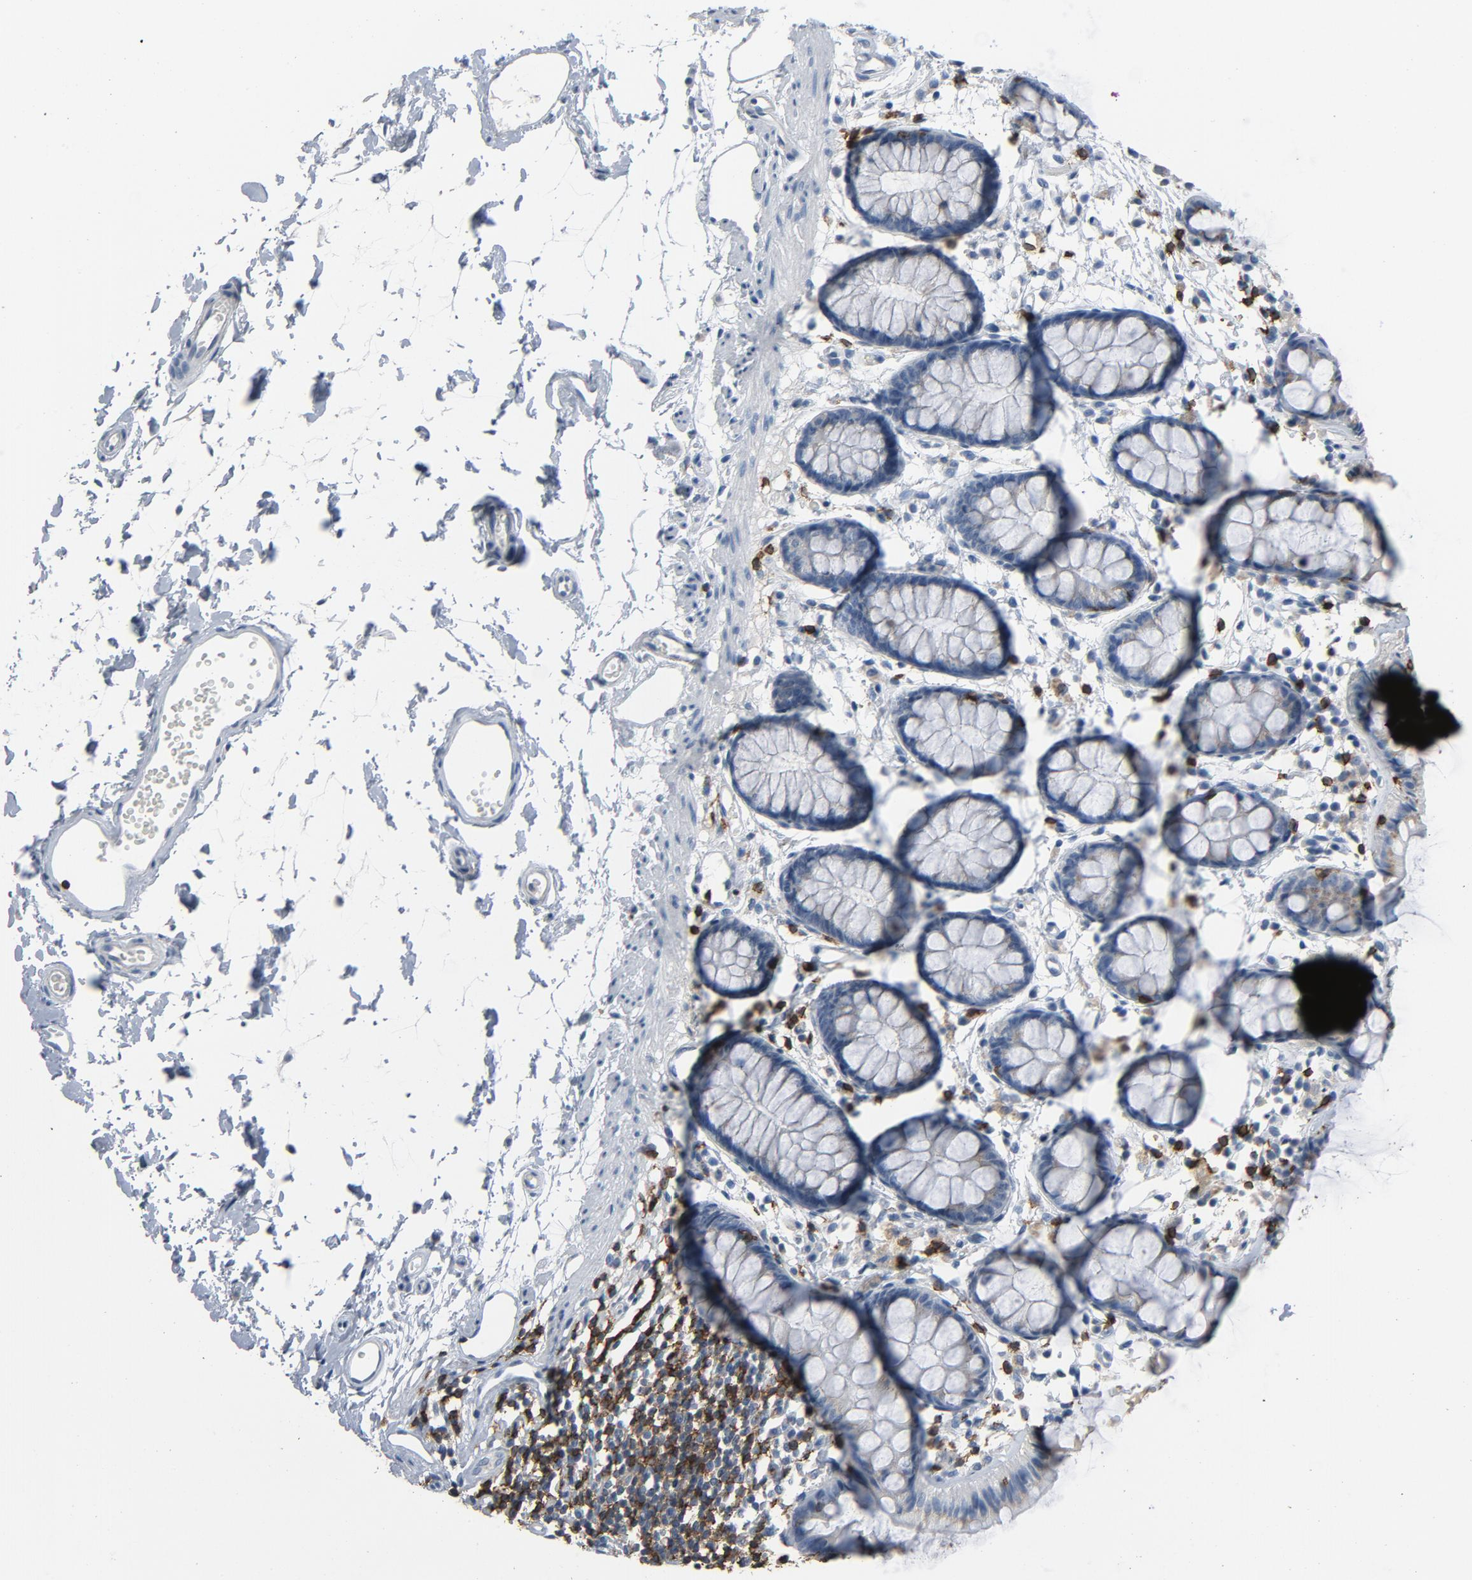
{"staining": {"intensity": "negative", "quantity": "none", "location": "none"}, "tissue": "rectum", "cell_type": "Glandular cells", "image_type": "normal", "snomed": [{"axis": "morphology", "description": "Normal tissue, NOS"}, {"axis": "topography", "description": "Rectum"}], "caption": "The micrograph demonstrates no staining of glandular cells in benign rectum.", "gene": "LCK", "patient": {"sex": "female", "age": 66}}